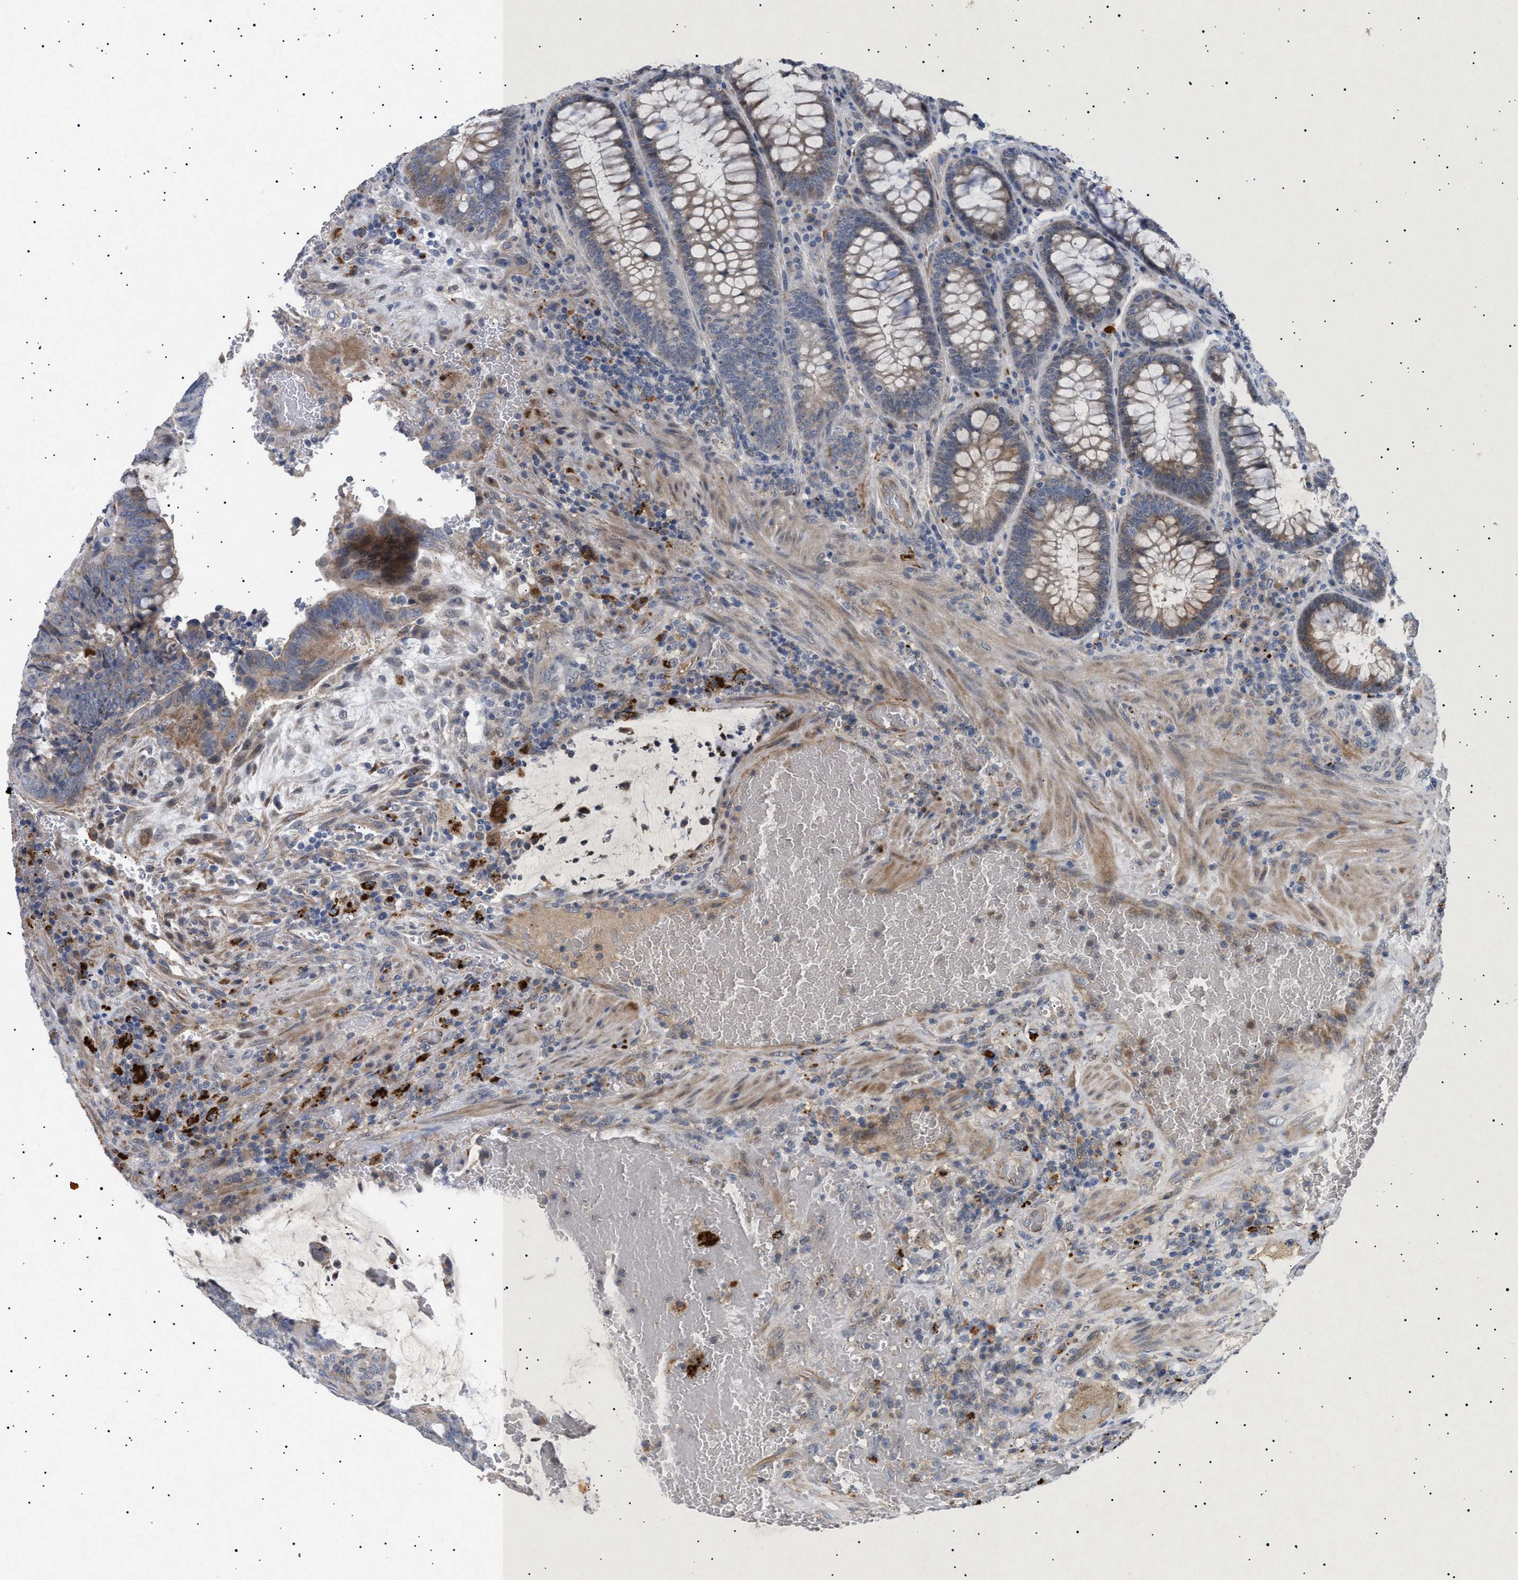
{"staining": {"intensity": "moderate", "quantity": "<25%", "location": "cytoplasmic/membranous"}, "tissue": "colorectal cancer", "cell_type": "Tumor cells", "image_type": "cancer", "snomed": [{"axis": "morphology", "description": "Normal tissue, NOS"}, {"axis": "morphology", "description": "Adenocarcinoma, NOS"}, {"axis": "topography", "description": "Rectum"}, {"axis": "topography", "description": "Peripheral nerve tissue"}], "caption": "The immunohistochemical stain highlights moderate cytoplasmic/membranous positivity in tumor cells of colorectal cancer (adenocarcinoma) tissue. (DAB IHC with brightfield microscopy, high magnification).", "gene": "SIRT5", "patient": {"sex": "male", "age": 92}}